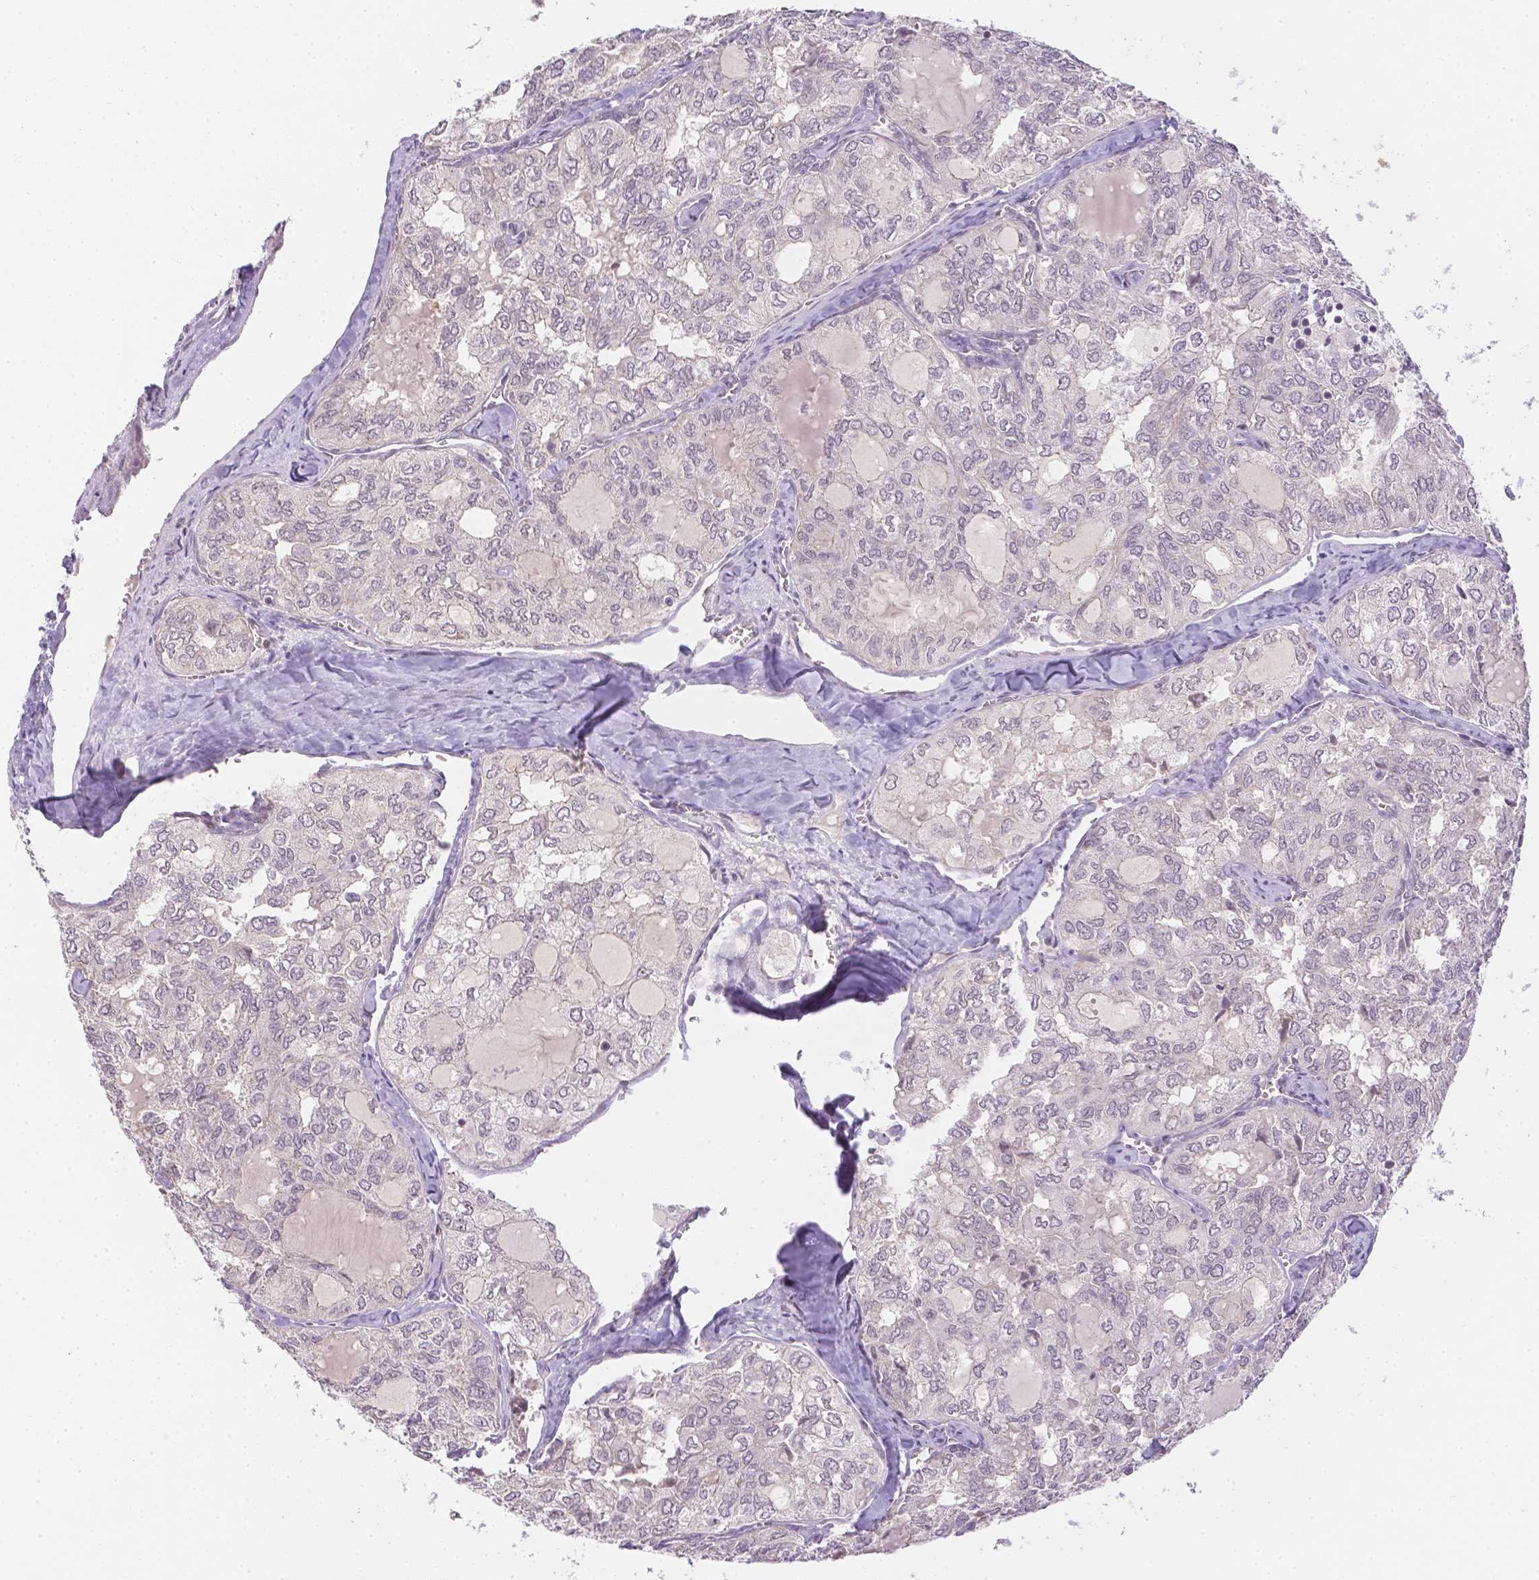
{"staining": {"intensity": "negative", "quantity": "none", "location": "none"}, "tissue": "thyroid cancer", "cell_type": "Tumor cells", "image_type": "cancer", "snomed": [{"axis": "morphology", "description": "Follicular adenoma carcinoma, NOS"}, {"axis": "topography", "description": "Thyroid gland"}], "caption": "Thyroid cancer (follicular adenoma carcinoma) was stained to show a protein in brown. There is no significant positivity in tumor cells.", "gene": "ZNF280B", "patient": {"sex": "male", "age": 75}}